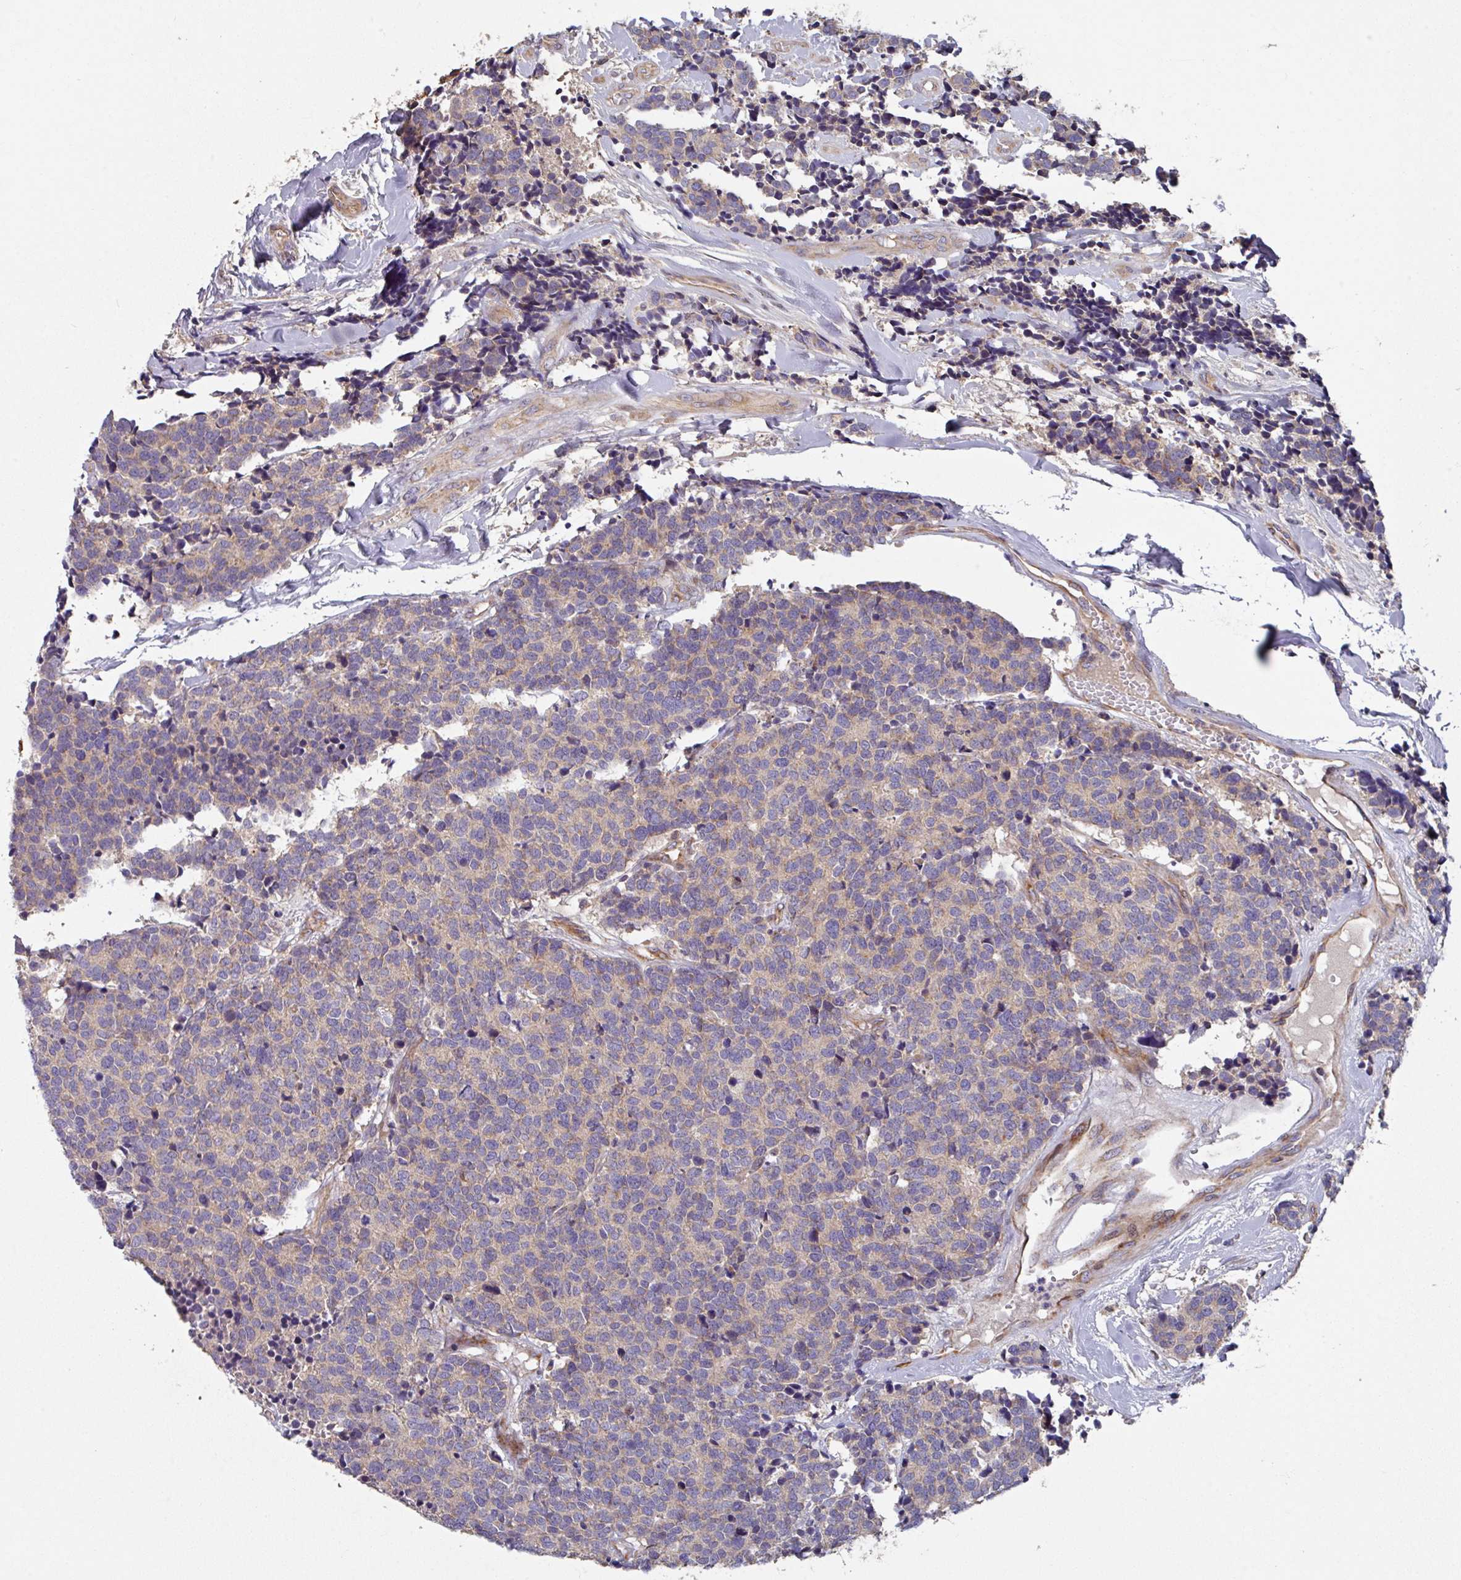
{"staining": {"intensity": "negative", "quantity": "none", "location": "none"}, "tissue": "carcinoid", "cell_type": "Tumor cells", "image_type": "cancer", "snomed": [{"axis": "morphology", "description": "Carcinoid, malignant, NOS"}, {"axis": "topography", "description": "Skin"}], "caption": "Immunohistochemistry histopathology image of neoplastic tissue: human carcinoid stained with DAB (3,3'-diaminobenzidine) demonstrates no significant protein positivity in tumor cells.", "gene": "DCAF12L2", "patient": {"sex": "female", "age": 79}}